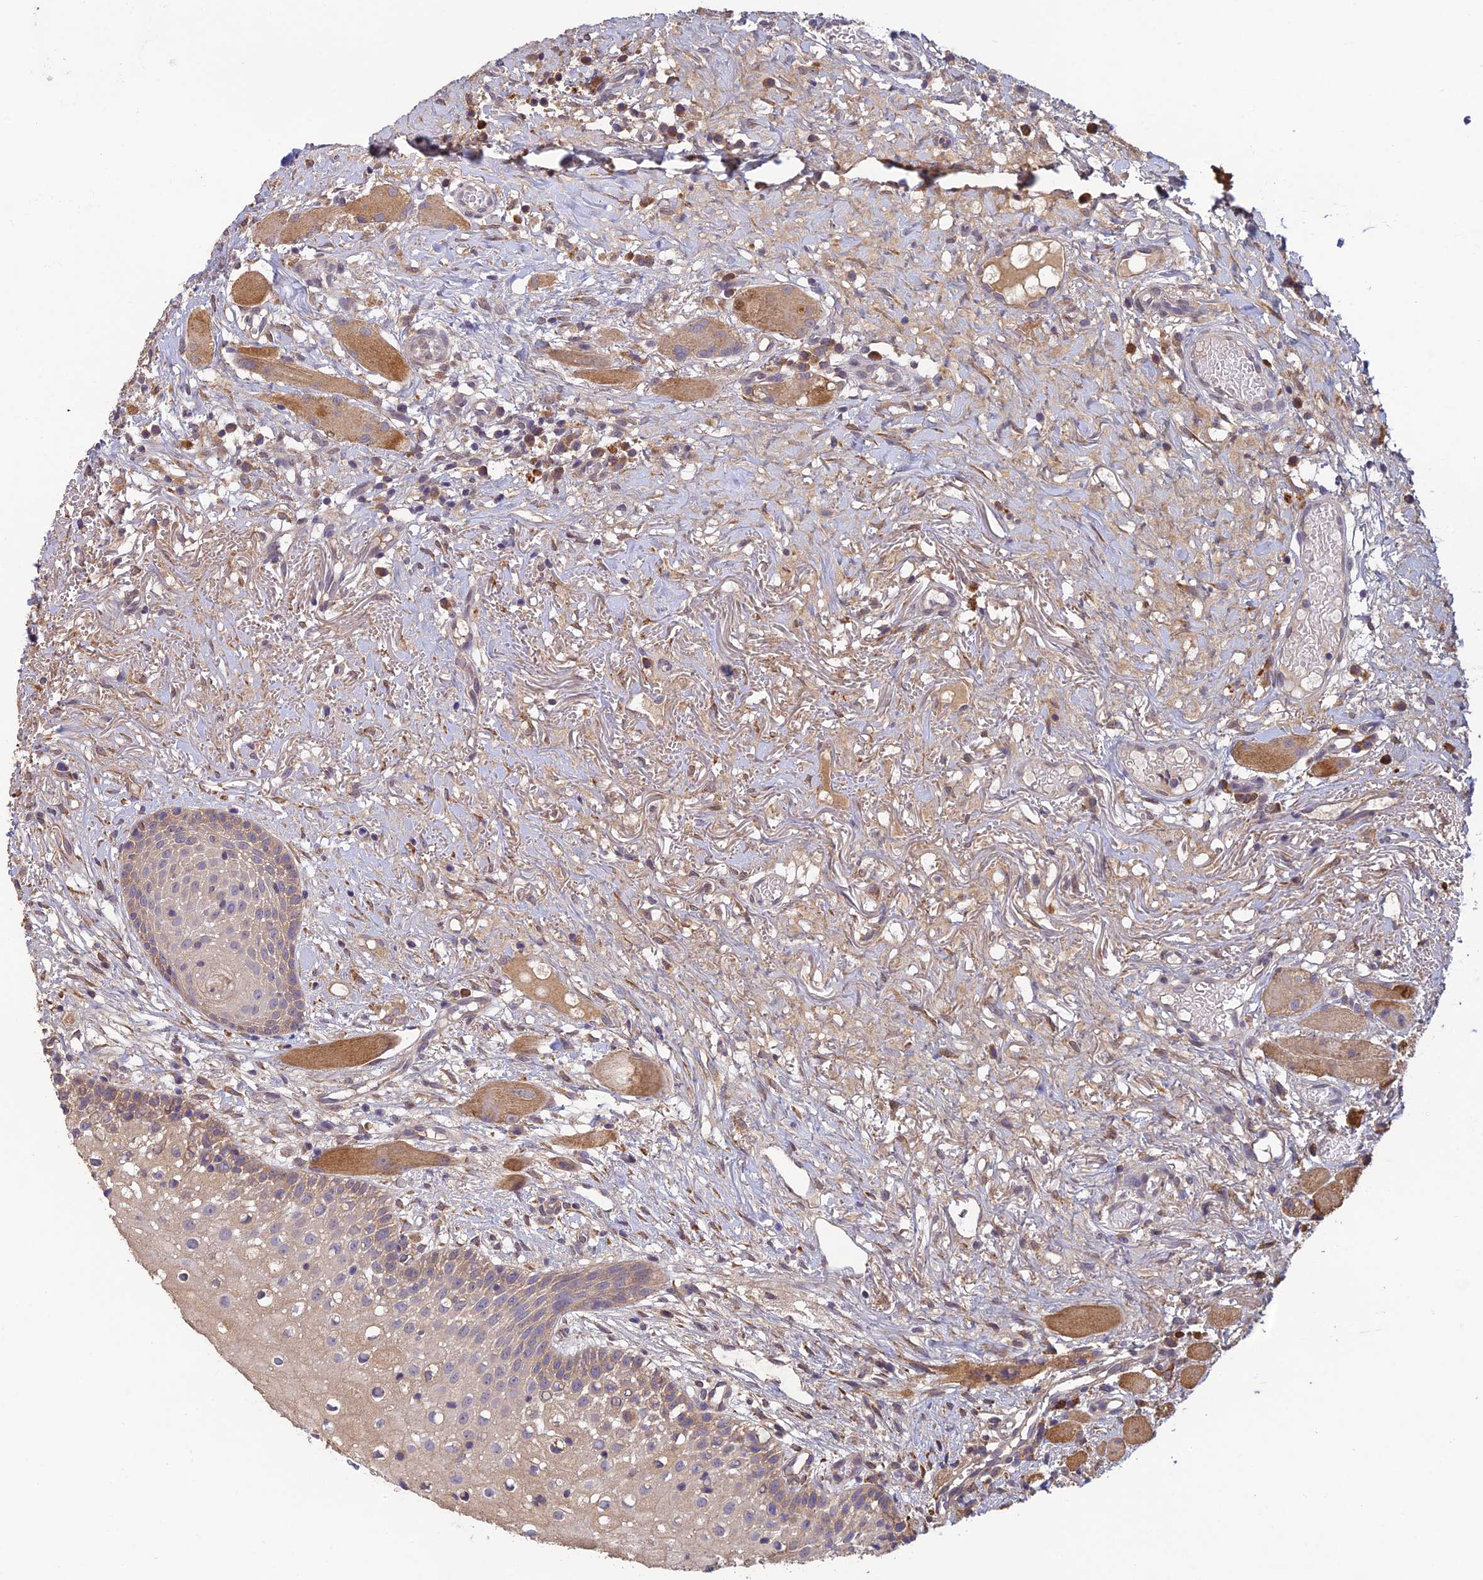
{"staining": {"intensity": "weak", "quantity": ">75%", "location": "cytoplasmic/membranous"}, "tissue": "oral mucosa", "cell_type": "Squamous epithelial cells", "image_type": "normal", "snomed": [{"axis": "morphology", "description": "Normal tissue, NOS"}, {"axis": "topography", "description": "Oral tissue"}], "caption": "High-power microscopy captured an immunohistochemistry (IHC) histopathology image of normal oral mucosa, revealing weak cytoplasmic/membranous positivity in about >75% of squamous epithelial cells. The staining is performed using DAB brown chromogen to label protein expression. The nuclei are counter-stained blue using hematoxylin.", "gene": "MRNIP", "patient": {"sex": "female", "age": 69}}